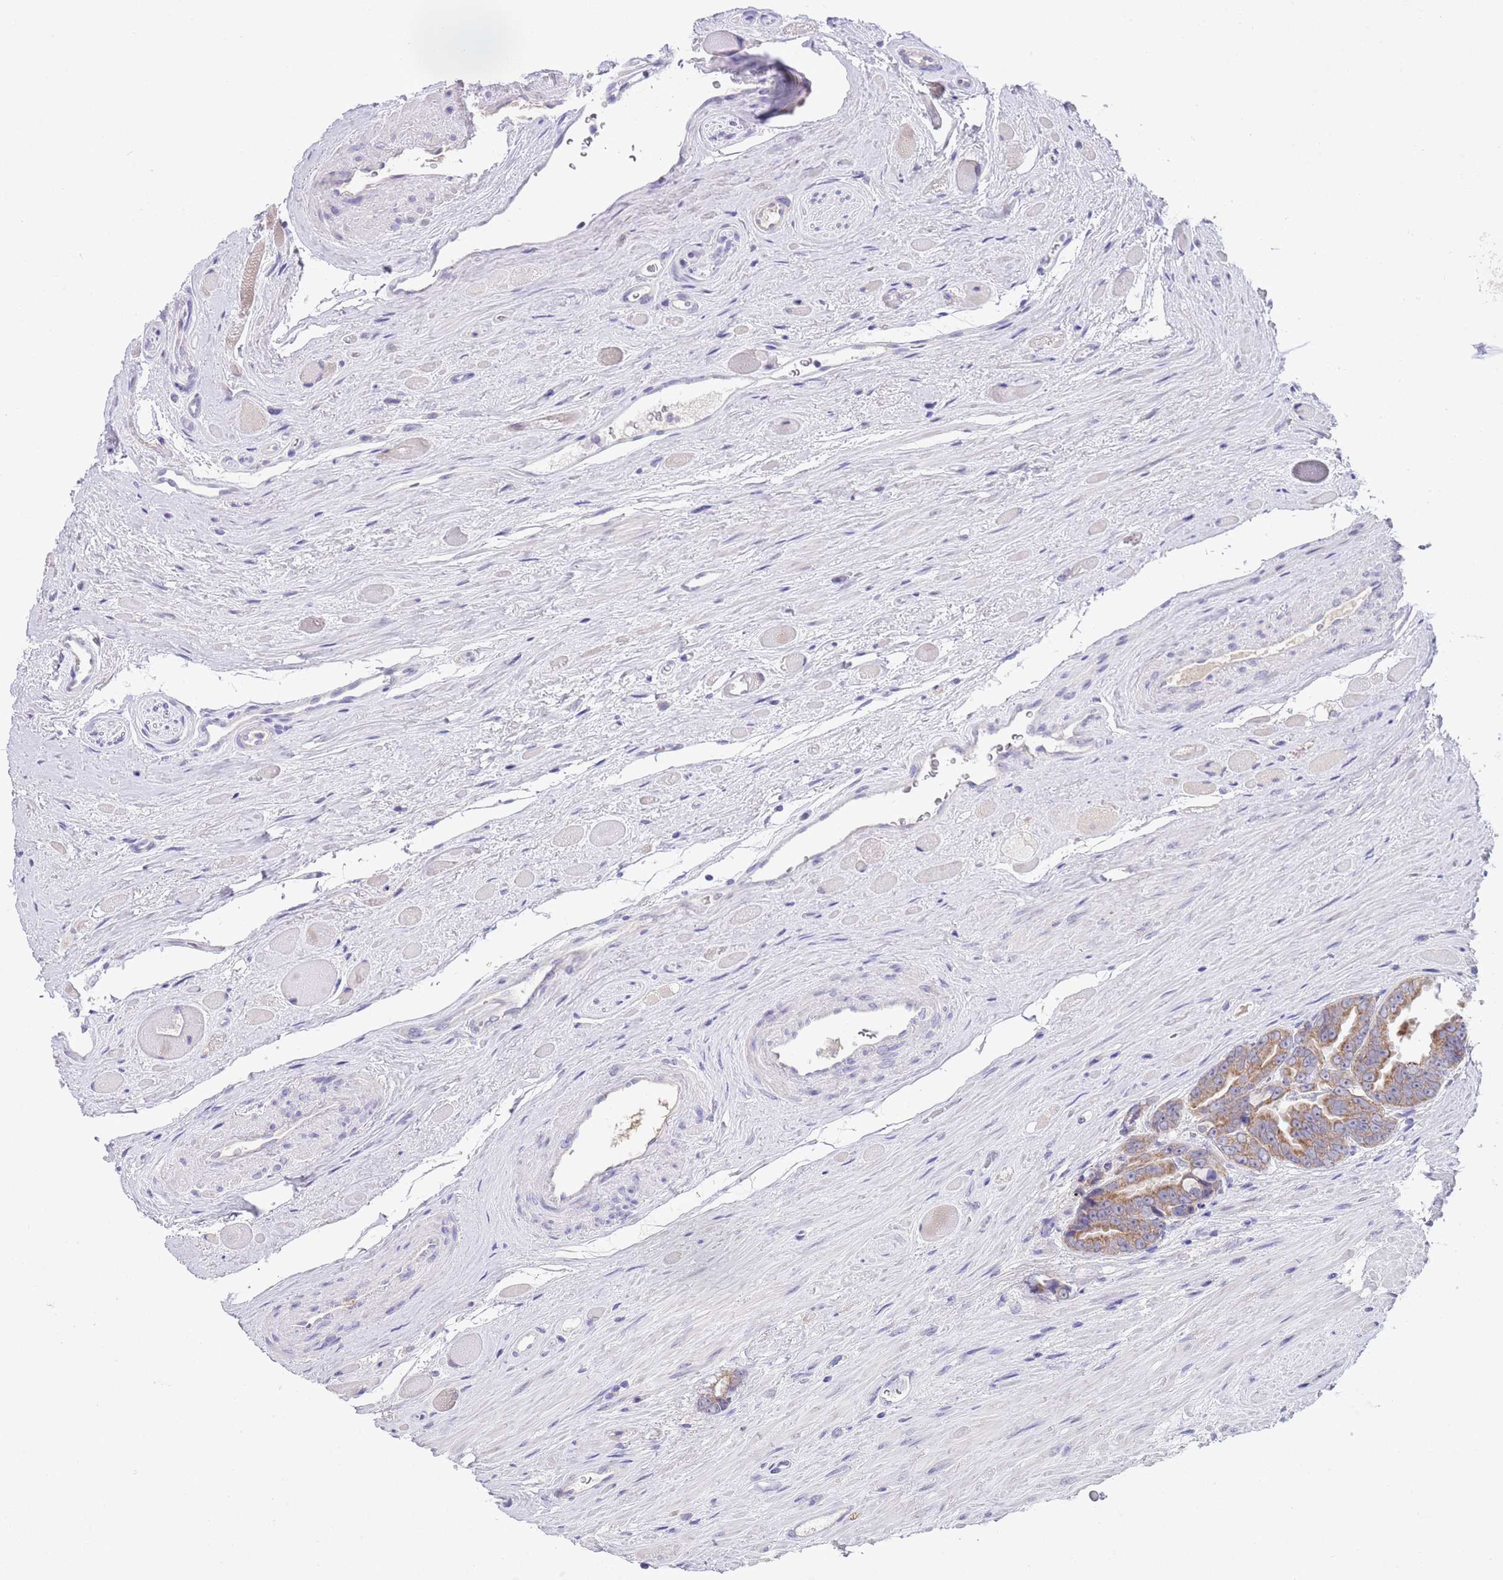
{"staining": {"intensity": "moderate", "quantity": ">75%", "location": "cytoplasmic/membranous"}, "tissue": "prostate cancer", "cell_type": "Tumor cells", "image_type": "cancer", "snomed": [{"axis": "morphology", "description": "Adenocarcinoma, High grade"}, {"axis": "topography", "description": "Prostate"}], "caption": "Immunohistochemistry (IHC) (DAB (3,3'-diaminobenzidine)) staining of human prostate cancer (adenocarcinoma (high-grade)) displays moderate cytoplasmic/membranous protein staining in about >75% of tumor cells.", "gene": "SPIRE2", "patient": {"sex": "male", "age": 72}}